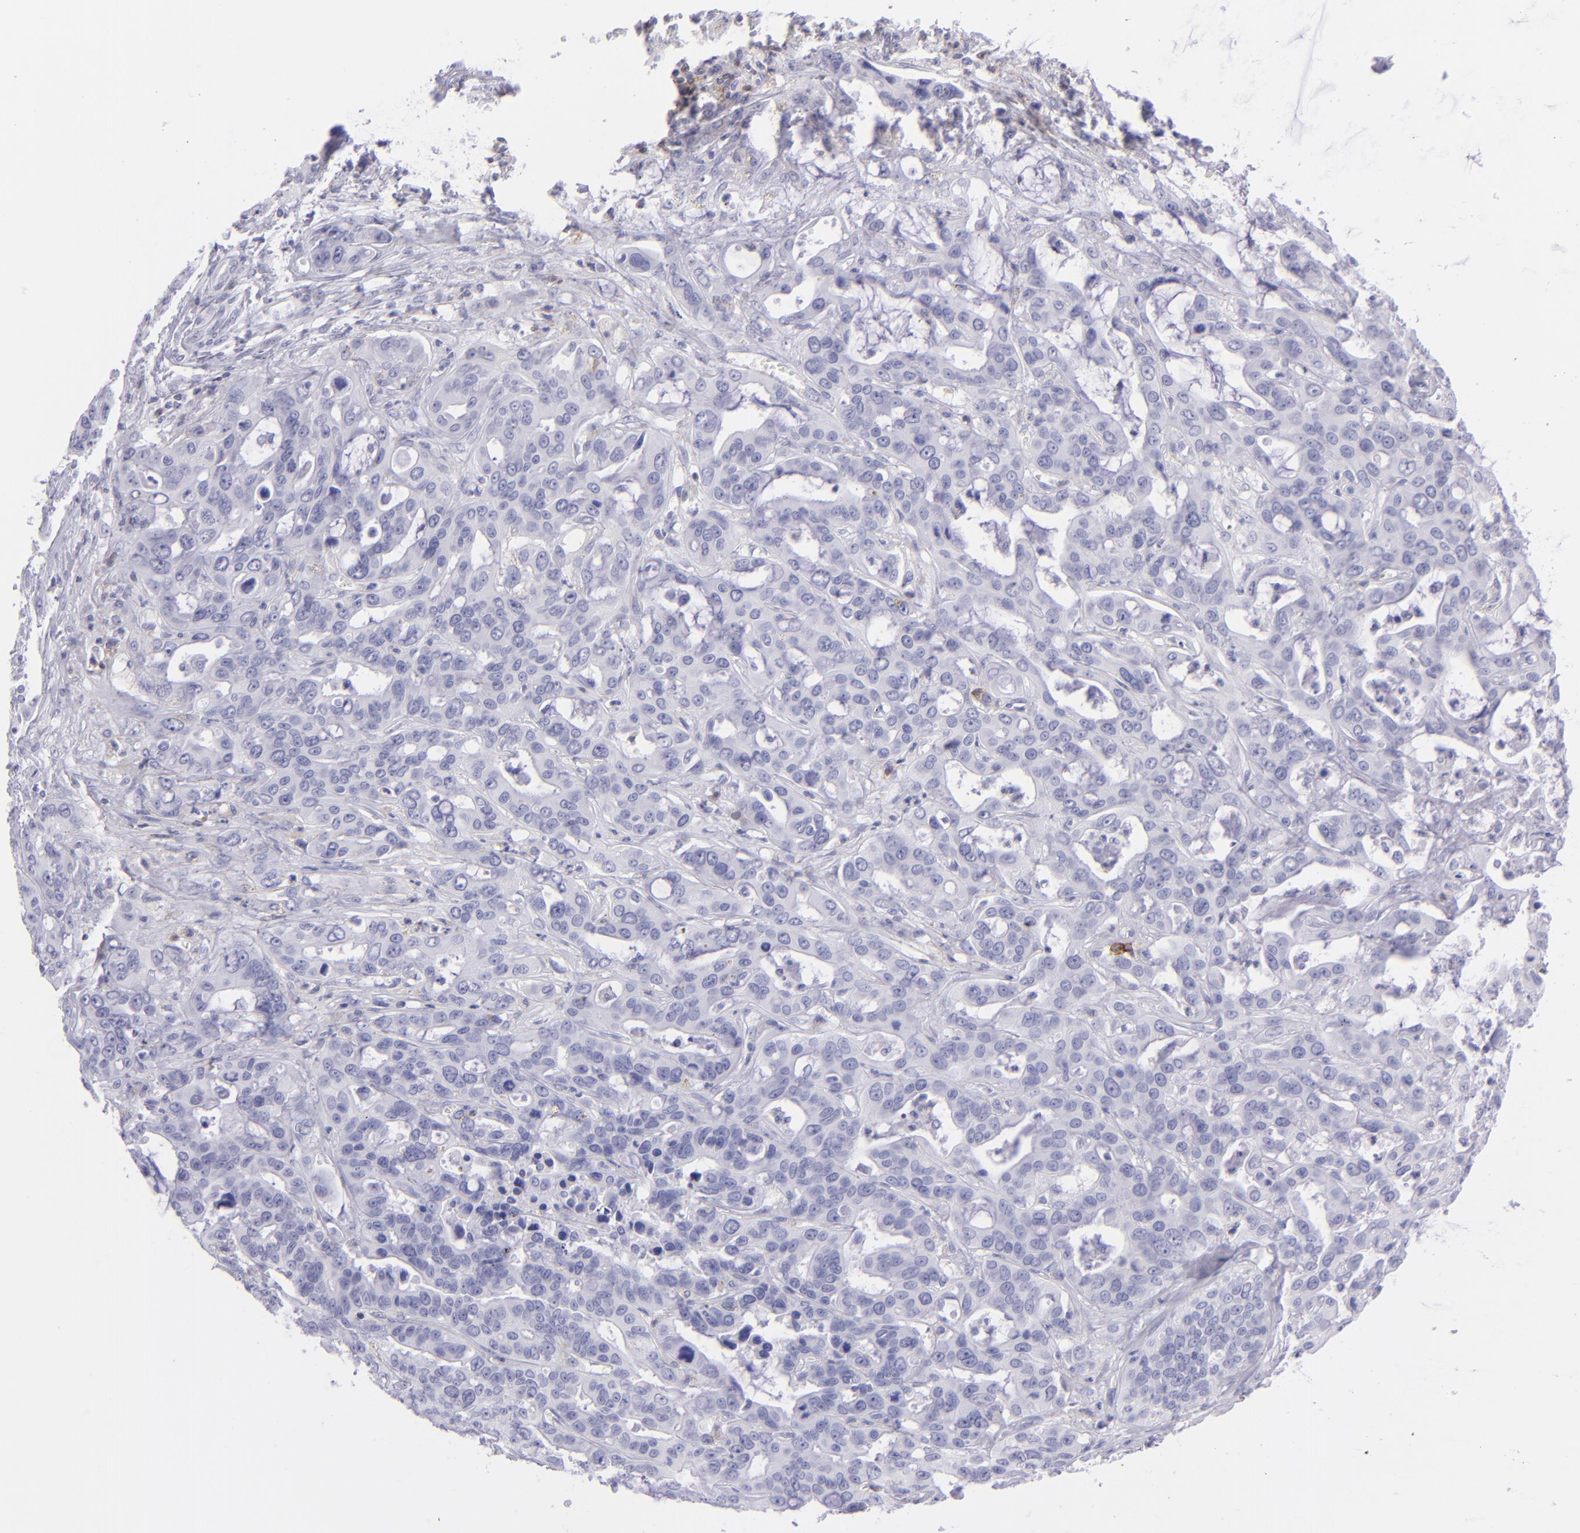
{"staining": {"intensity": "negative", "quantity": "none", "location": "none"}, "tissue": "liver cancer", "cell_type": "Tumor cells", "image_type": "cancer", "snomed": [{"axis": "morphology", "description": "Cholangiocarcinoma"}, {"axis": "topography", "description": "Liver"}], "caption": "The histopathology image shows no significant positivity in tumor cells of liver cholangiocarcinoma.", "gene": "CD69", "patient": {"sex": "female", "age": 65}}